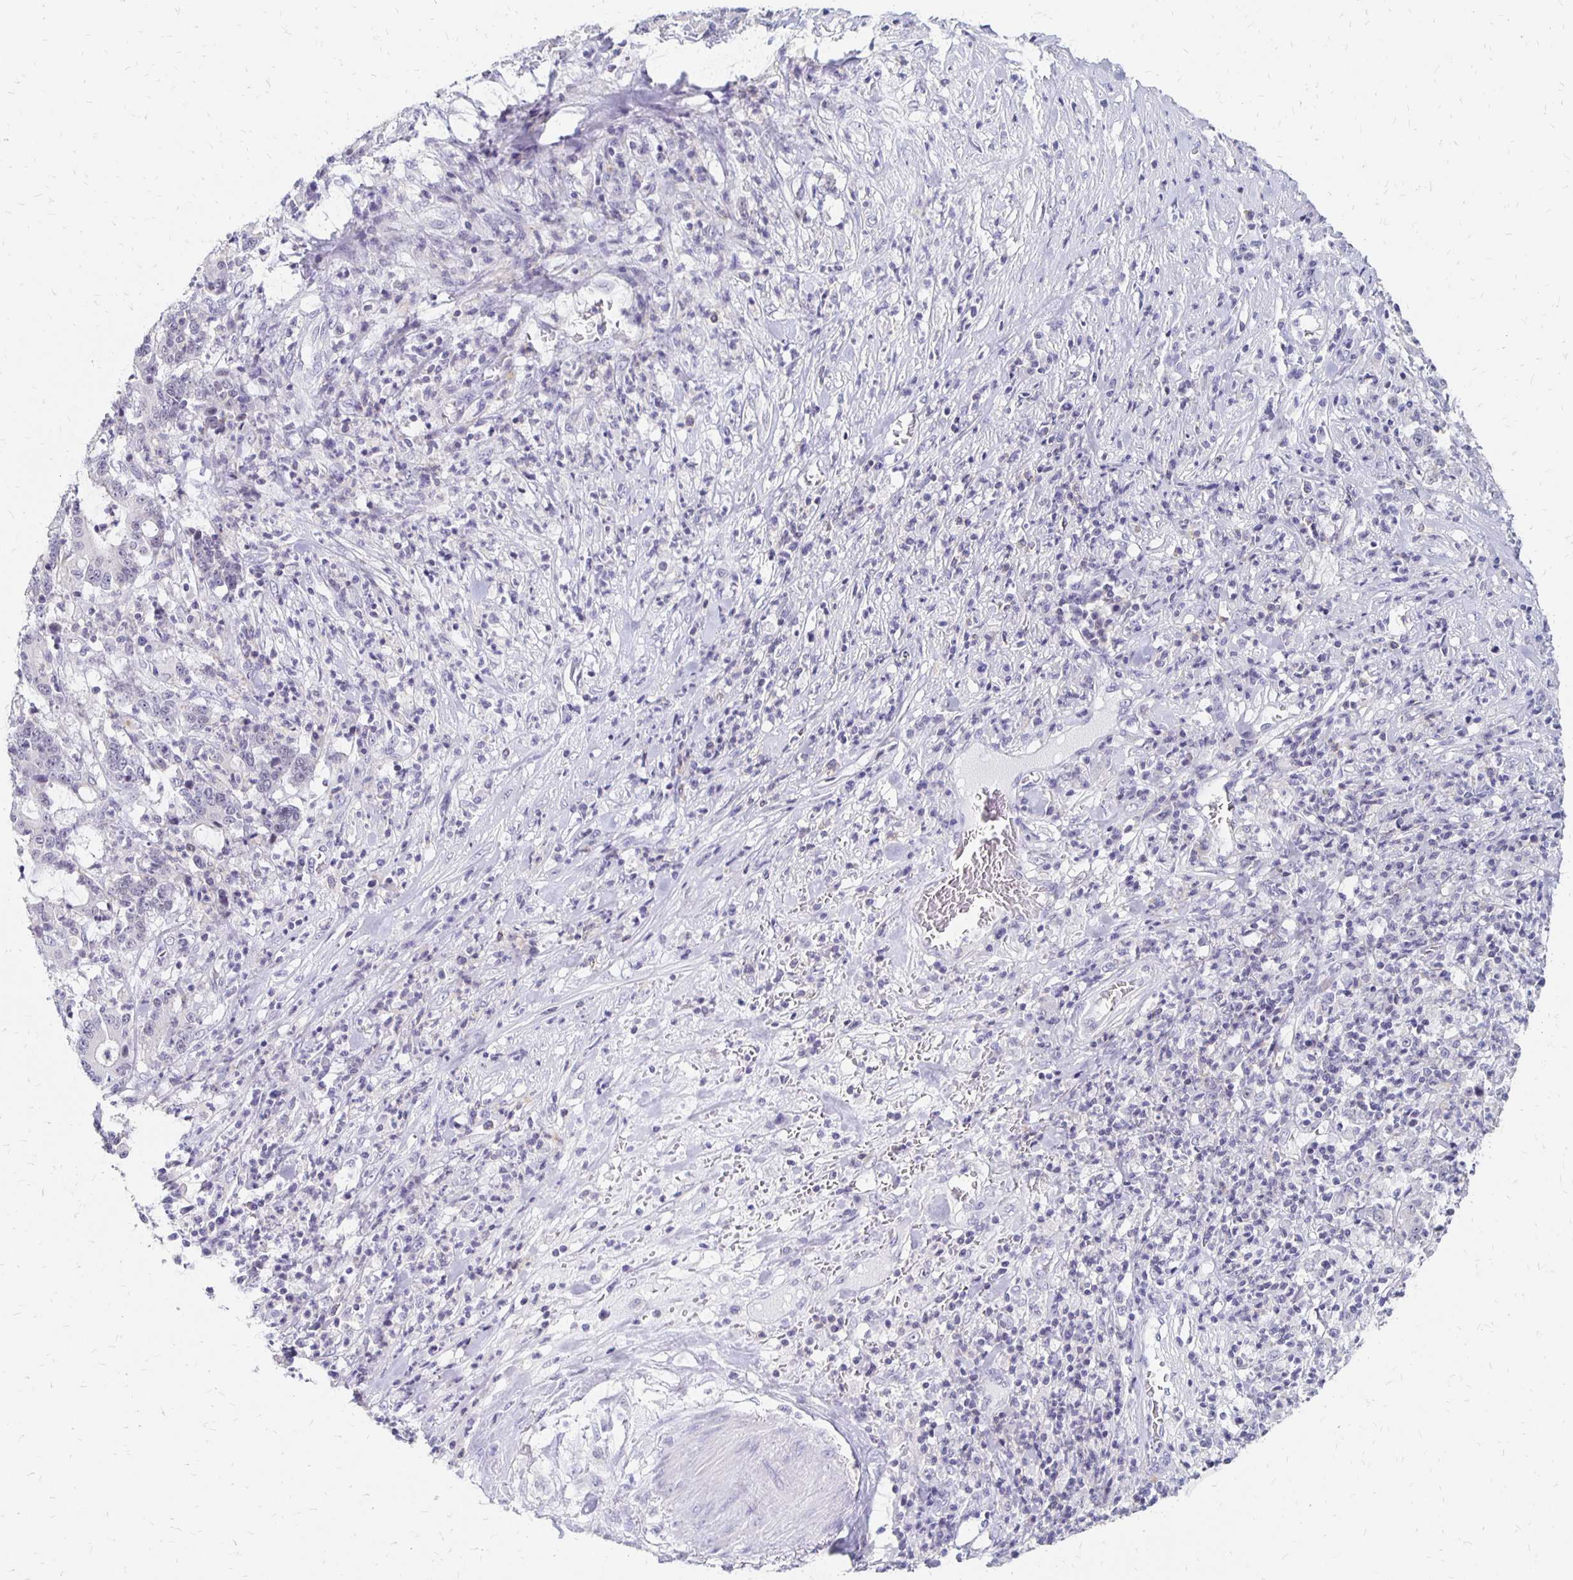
{"staining": {"intensity": "negative", "quantity": "none", "location": "none"}, "tissue": "stomach cancer", "cell_type": "Tumor cells", "image_type": "cancer", "snomed": [{"axis": "morphology", "description": "Adenocarcinoma, NOS"}, {"axis": "topography", "description": "Stomach, upper"}], "caption": "Immunohistochemistry micrograph of human stomach cancer (adenocarcinoma) stained for a protein (brown), which exhibits no expression in tumor cells. (DAB (3,3'-diaminobenzidine) immunohistochemistry with hematoxylin counter stain).", "gene": "SYT2", "patient": {"sex": "male", "age": 68}}